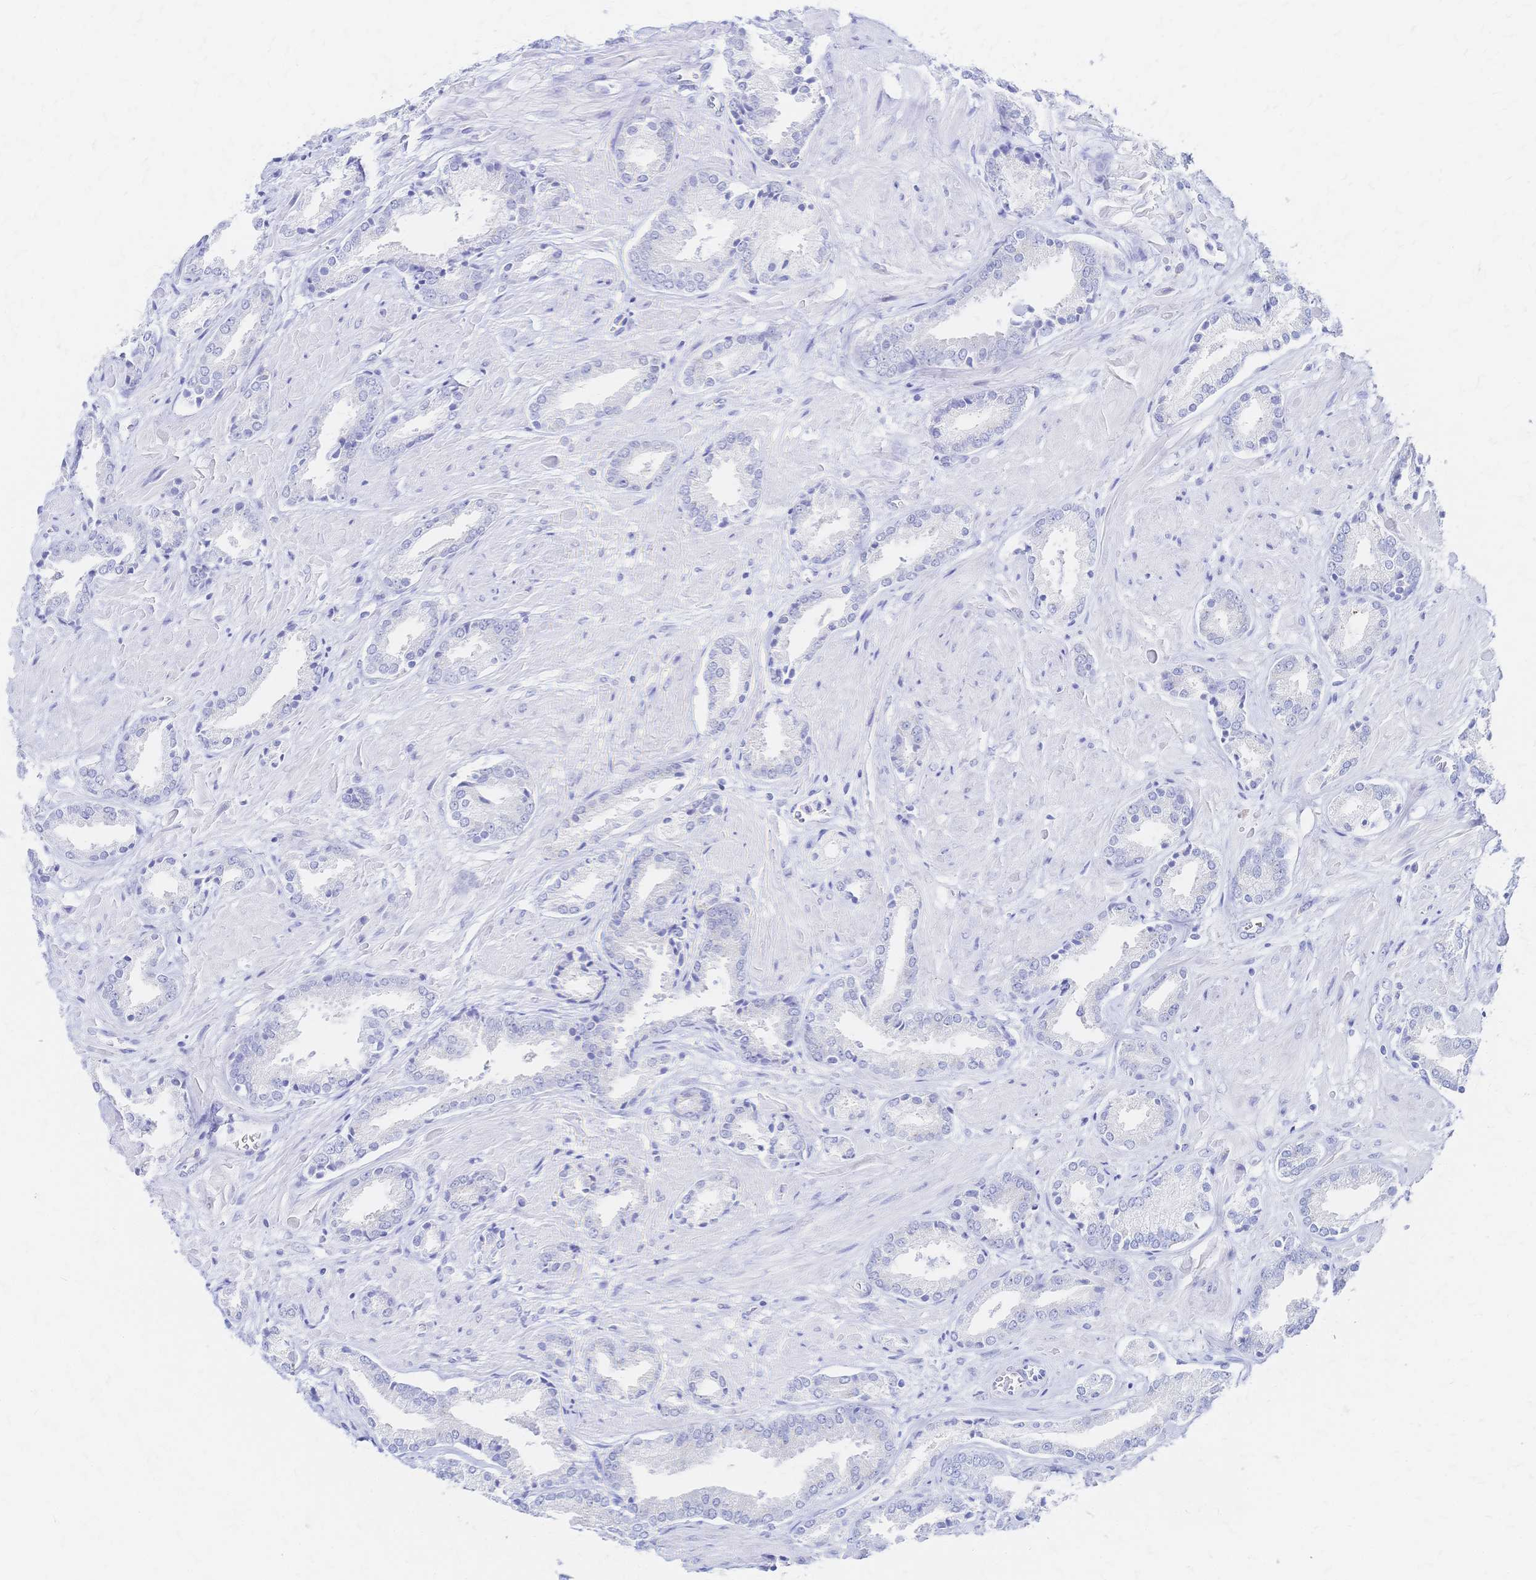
{"staining": {"intensity": "negative", "quantity": "none", "location": "none"}, "tissue": "prostate cancer", "cell_type": "Tumor cells", "image_type": "cancer", "snomed": [{"axis": "morphology", "description": "Adenocarcinoma, High grade"}, {"axis": "topography", "description": "Prostate"}], "caption": "This is a image of immunohistochemistry staining of prostate cancer (high-grade adenocarcinoma), which shows no staining in tumor cells.", "gene": "SLC5A1", "patient": {"sex": "male", "age": 56}}